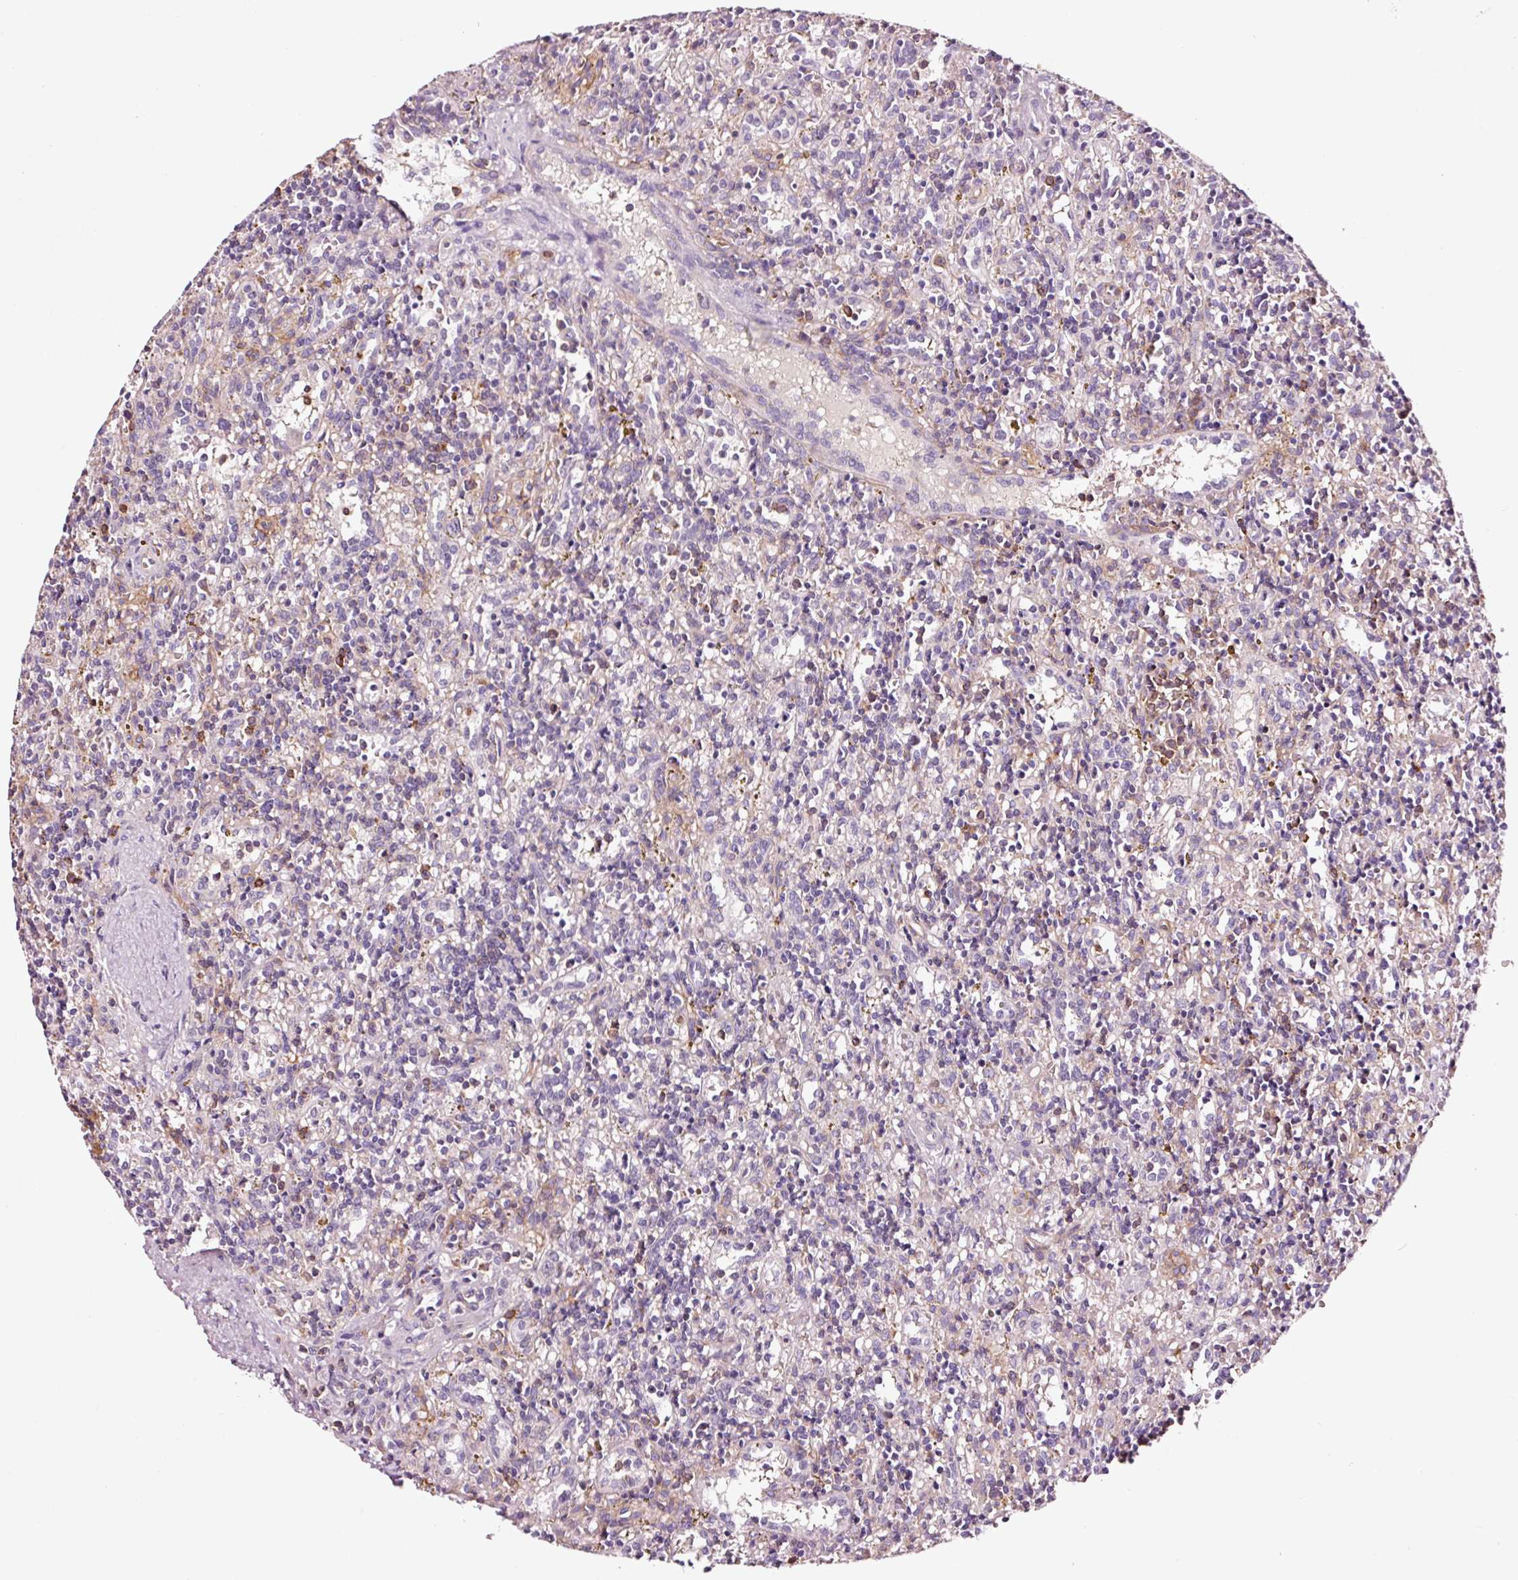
{"staining": {"intensity": "negative", "quantity": "none", "location": "none"}, "tissue": "lymphoma", "cell_type": "Tumor cells", "image_type": "cancer", "snomed": [{"axis": "morphology", "description": "Malignant lymphoma, non-Hodgkin's type, Low grade"}, {"axis": "topography", "description": "Spleen"}], "caption": "The histopathology image exhibits no staining of tumor cells in low-grade malignant lymphoma, non-Hodgkin's type.", "gene": "ADD3", "patient": {"sex": "male", "age": 67}}